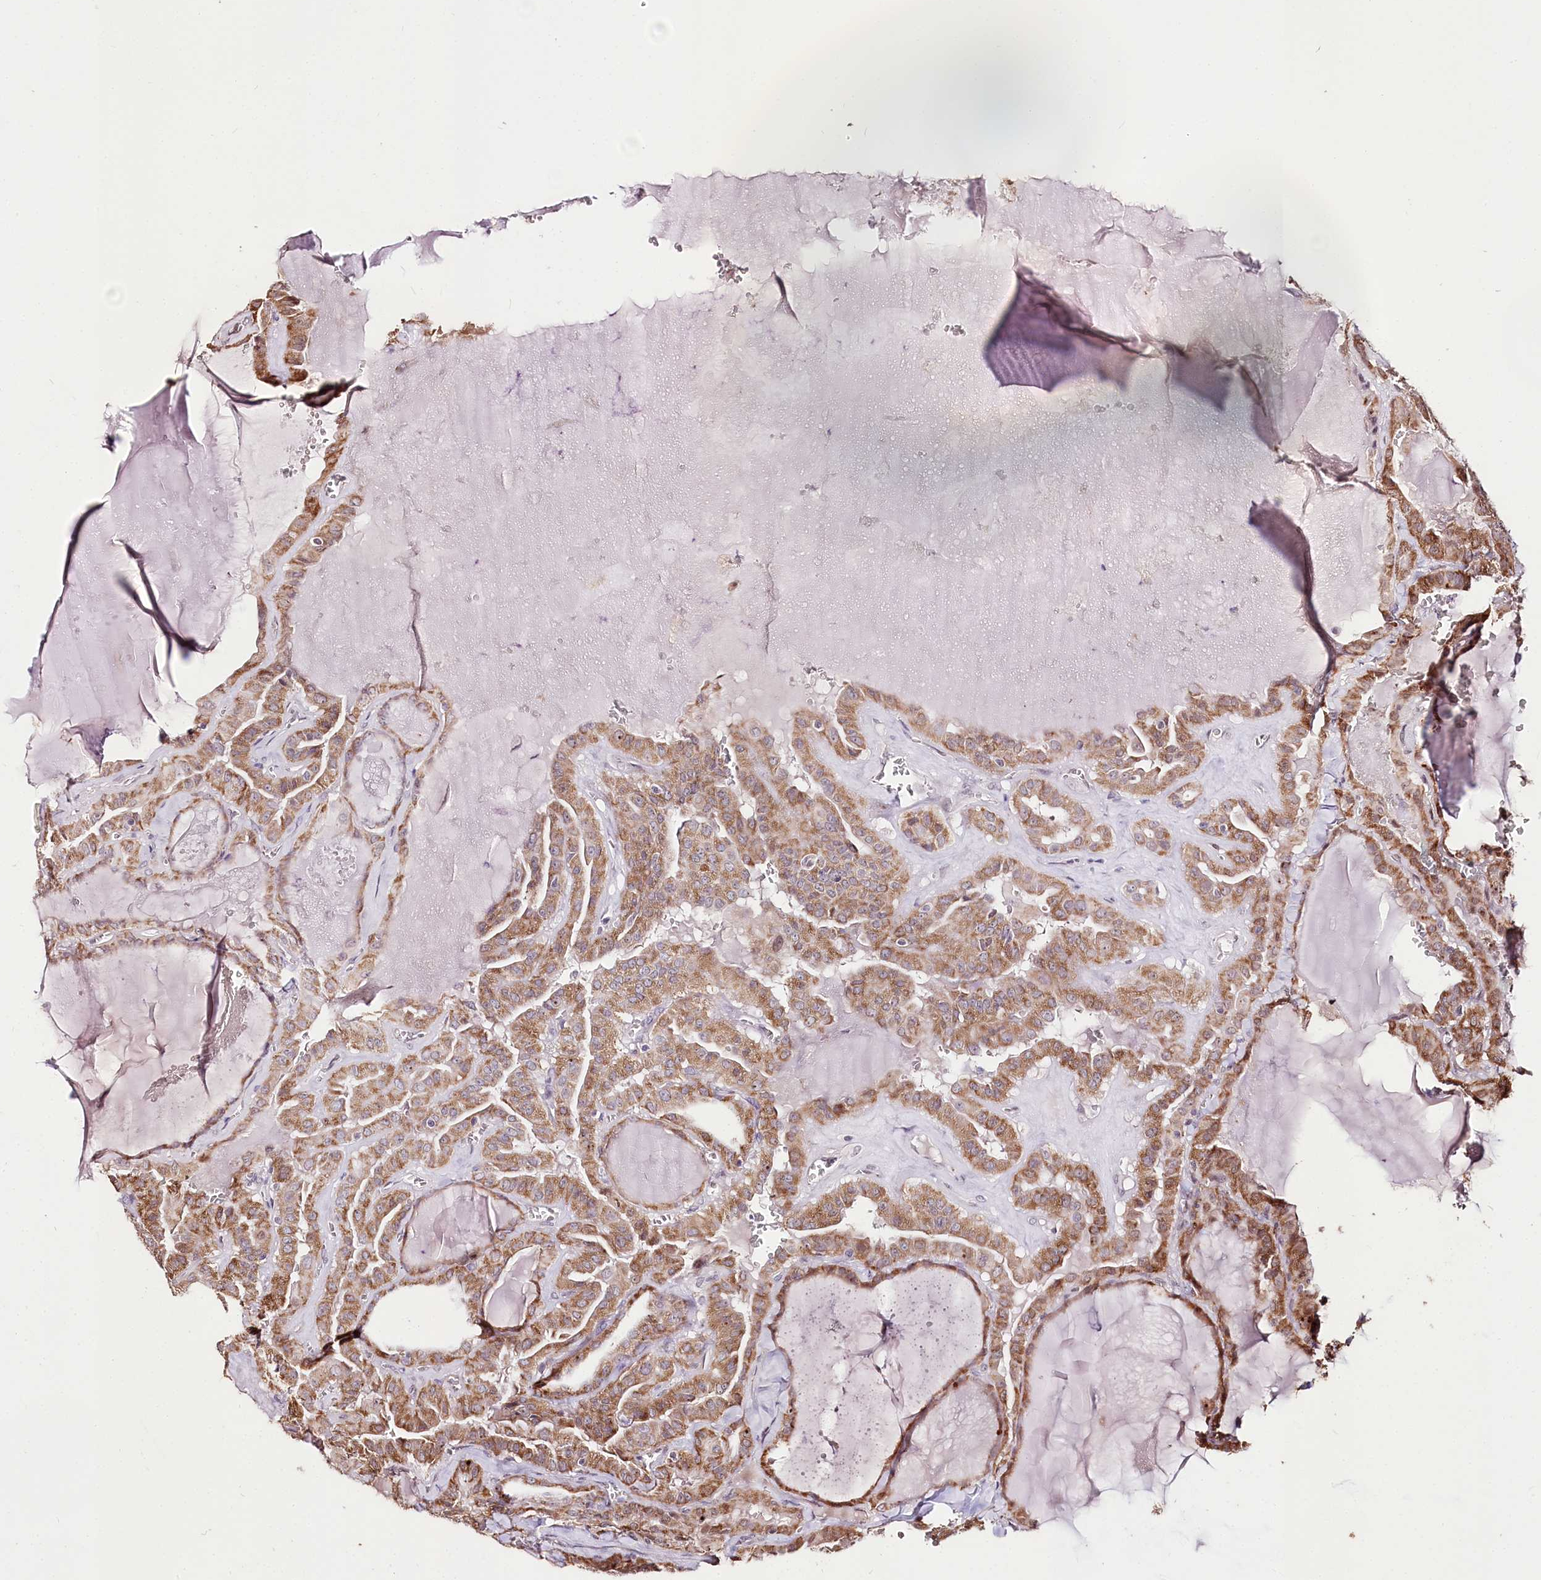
{"staining": {"intensity": "moderate", "quantity": ">75%", "location": "cytoplasmic/membranous"}, "tissue": "thyroid cancer", "cell_type": "Tumor cells", "image_type": "cancer", "snomed": [{"axis": "morphology", "description": "Papillary adenocarcinoma, NOS"}, {"axis": "topography", "description": "Thyroid gland"}], "caption": "Thyroid cancer stained with immunohistochemistry (IHC) demonstrates moderate cytoplasmic/membranous staining in approximately >75% of tumor cells.", "gene": "CARD19", "patient": {"sex": "male", "age": 52}}